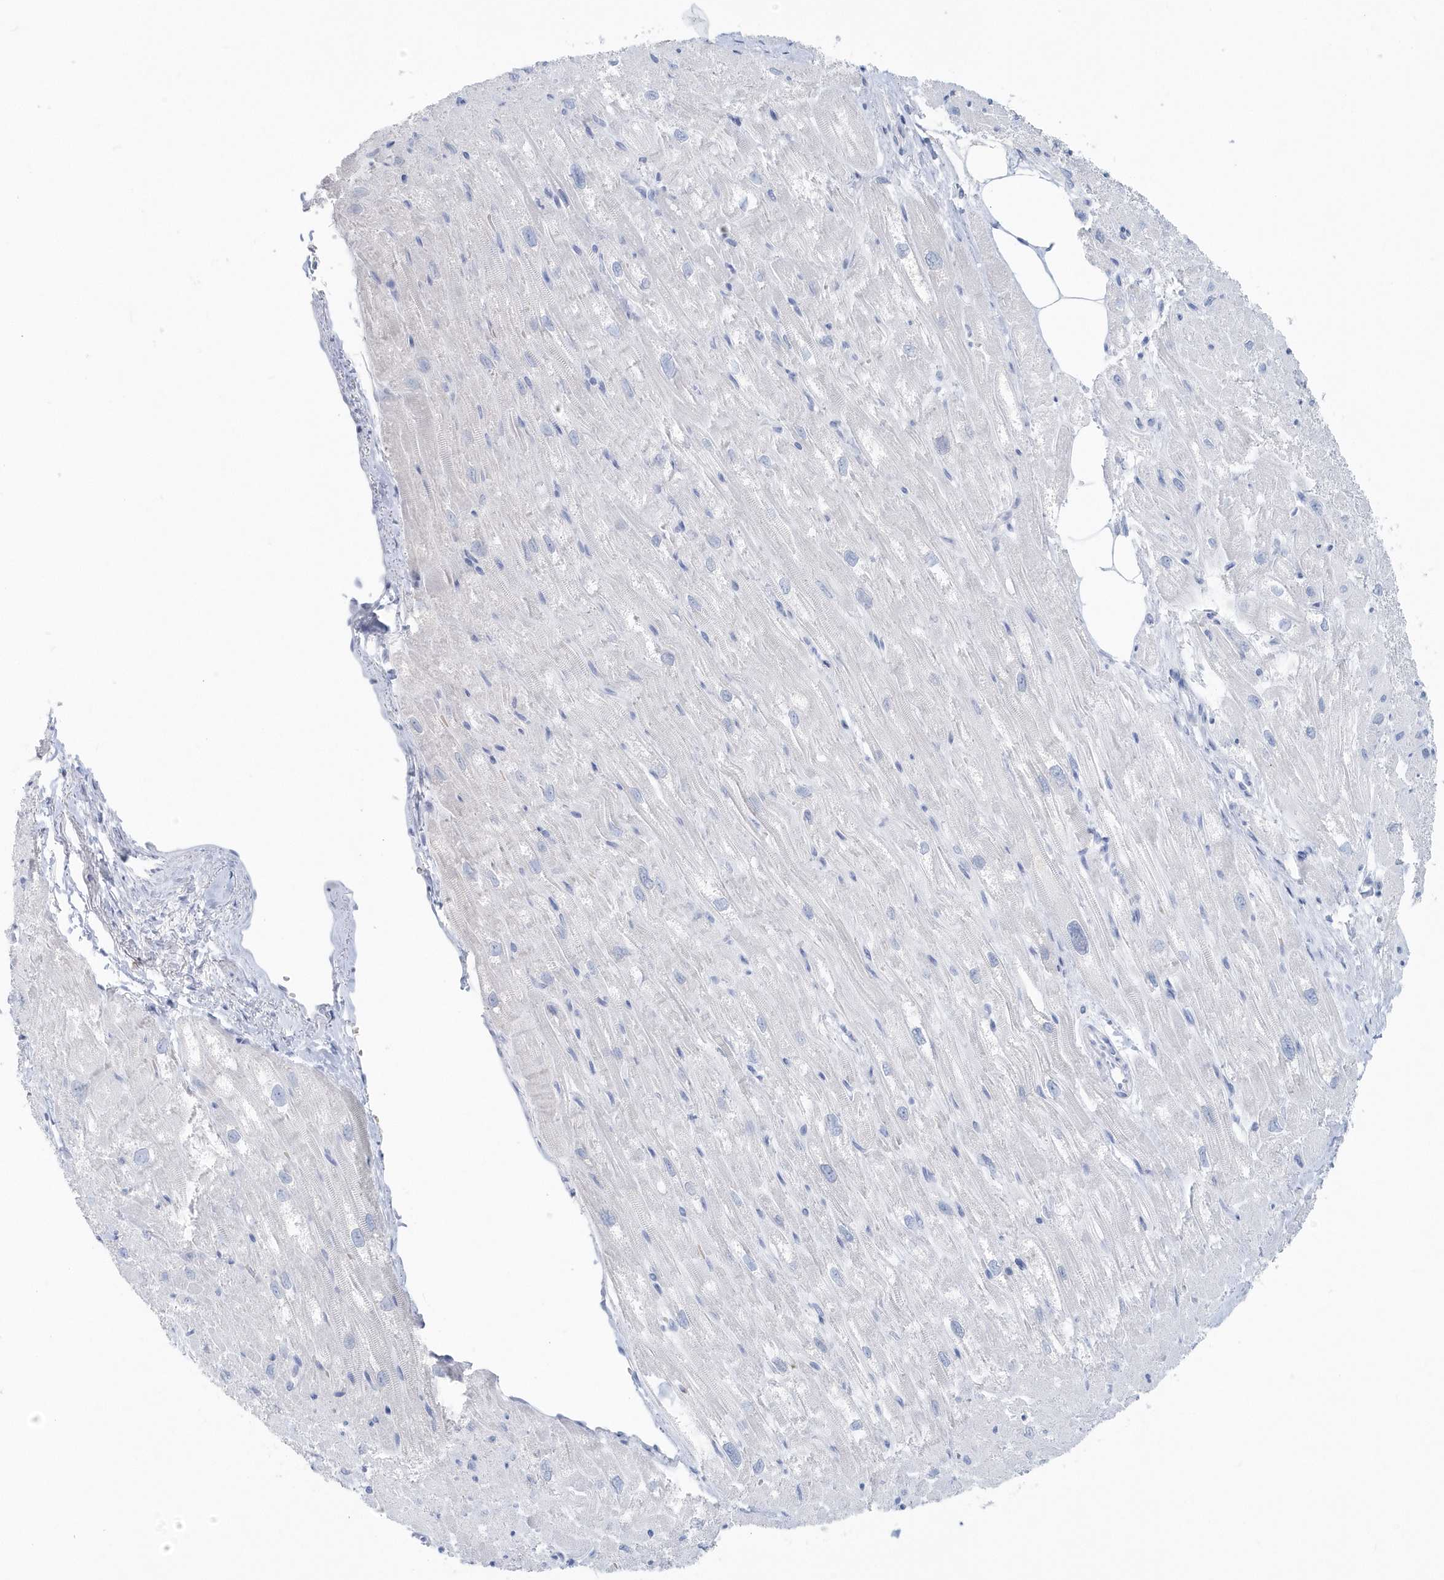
{"staining": {"intensity": "moderate", "quantity": "<25%", "location": "cytoplasmic/membranous"}, "tissue": "heart muscle", "cell_type": "Cardiomyocytes", "image_type": "normal", "snomed": [{"axis": "morphology", "description": "Normal tissue, NOS"}, {"axis": "topography", "description": "Heart"}], "caption": "This image exhibits immunohistochemistry staining of normal heart muscle, with low moderate cytoplasmic/membranous expression in about <25% of cardiomyocytes.", "gene": "HBA2", "patient": {"sex": "male", "age": 50}}